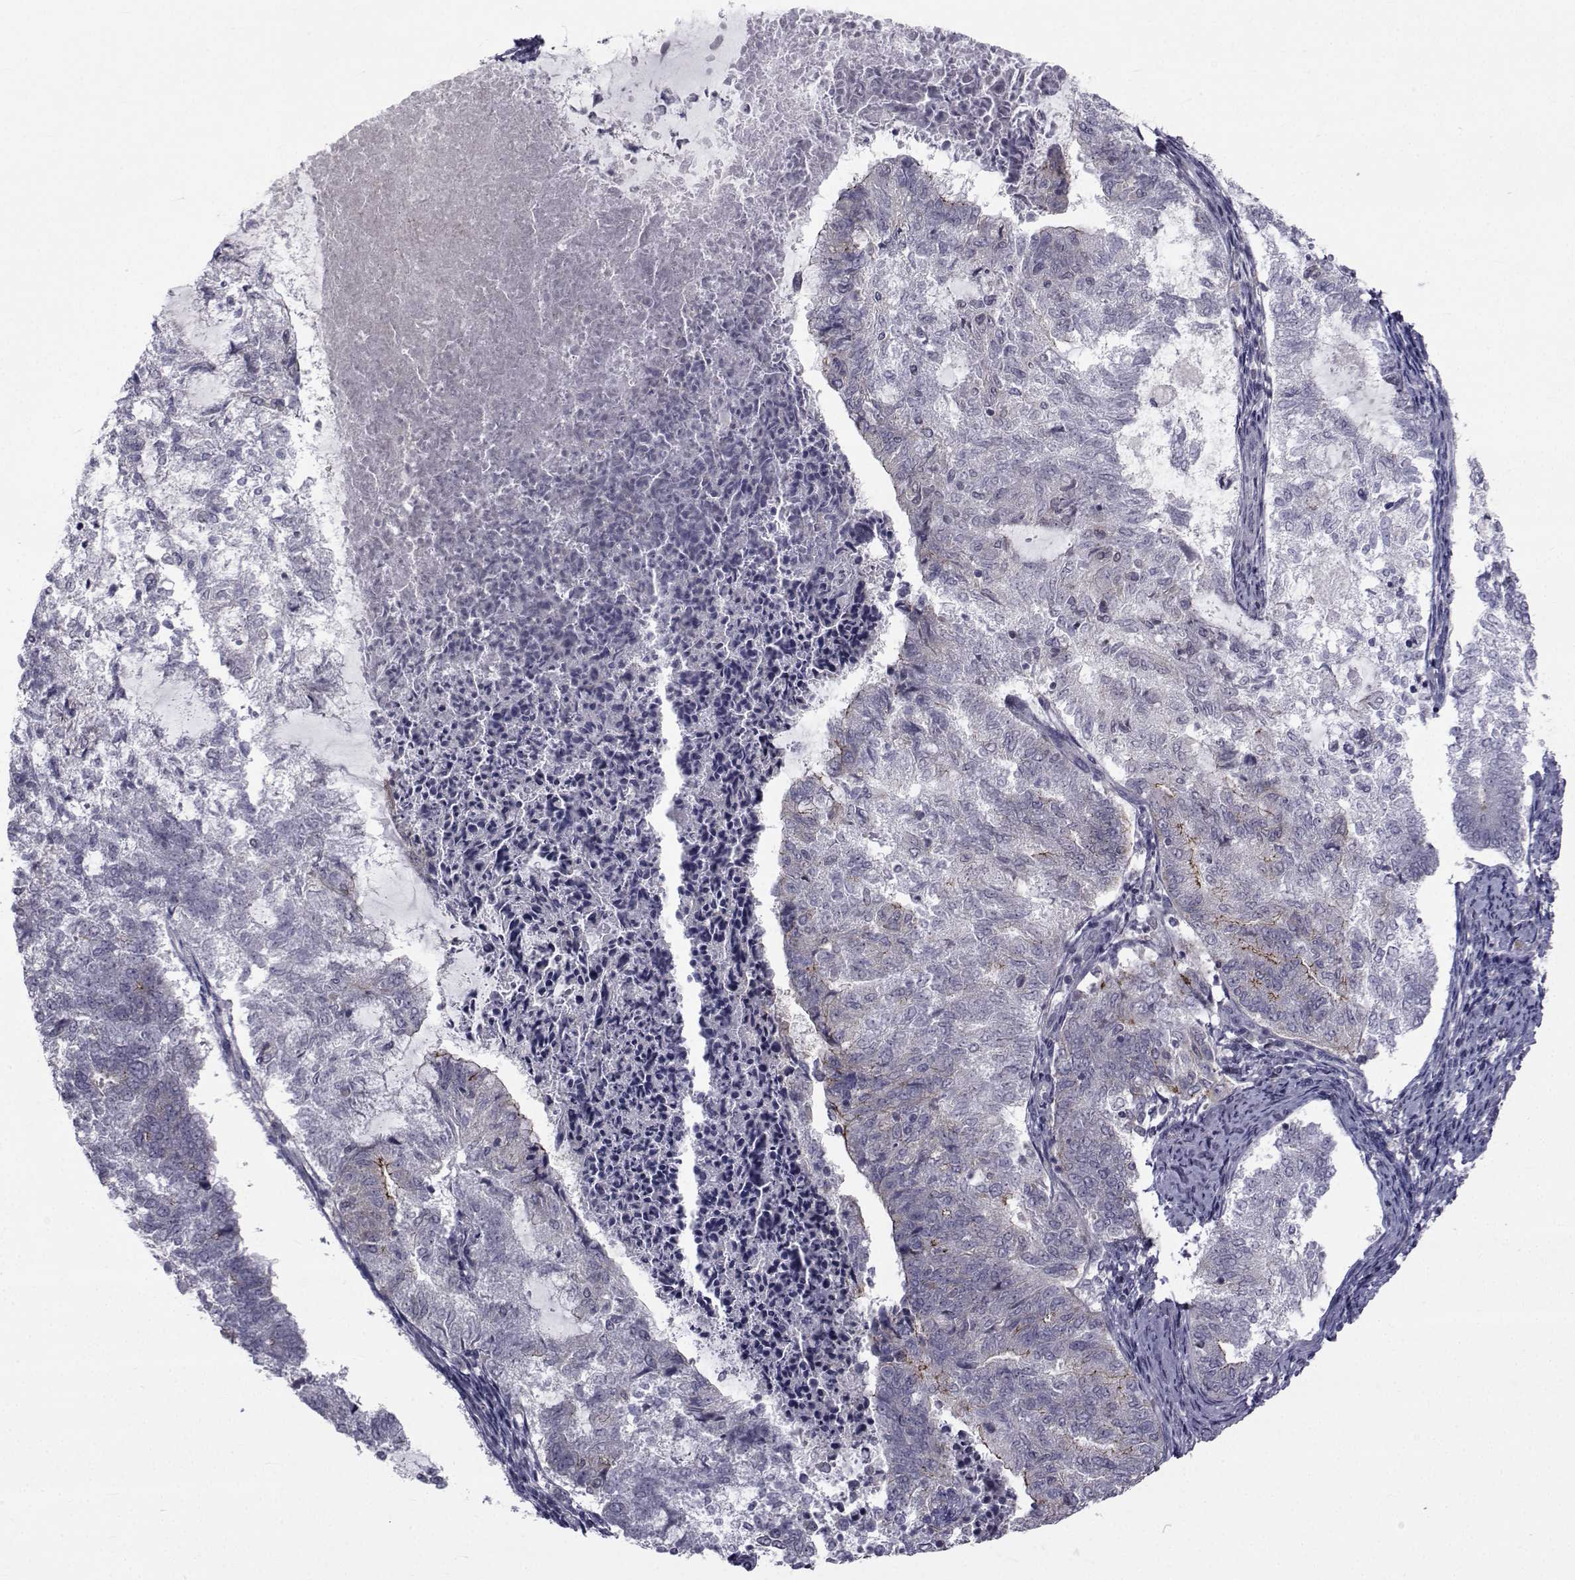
{"staining": {"intensity": "strong", "quantity": "<25%", "location": "cytoplasmic/membranous"}, "tissue": "endometrial cancer", "cell_type": "Tumor cells", "image_type": "cancer", "snomed": [{"axis": "morphology", "description": "Adenocarcinoma, NOS"}, {"axis": "topography", "description": "Endometrium"}], "caption": "Strong cytoplasmic/membranous positivity is seen in about <25% of tumor cells in endometrial cancer (adenocarcinoma). The staining is performed using DAB (3,3'-diaminobenzidine) brown chromogen to label protein expression. The nuclei are counter-stained blue using hematoxylin.", "gene": "SLC30A10", "patient": {"sex": "female", "age": 65}}